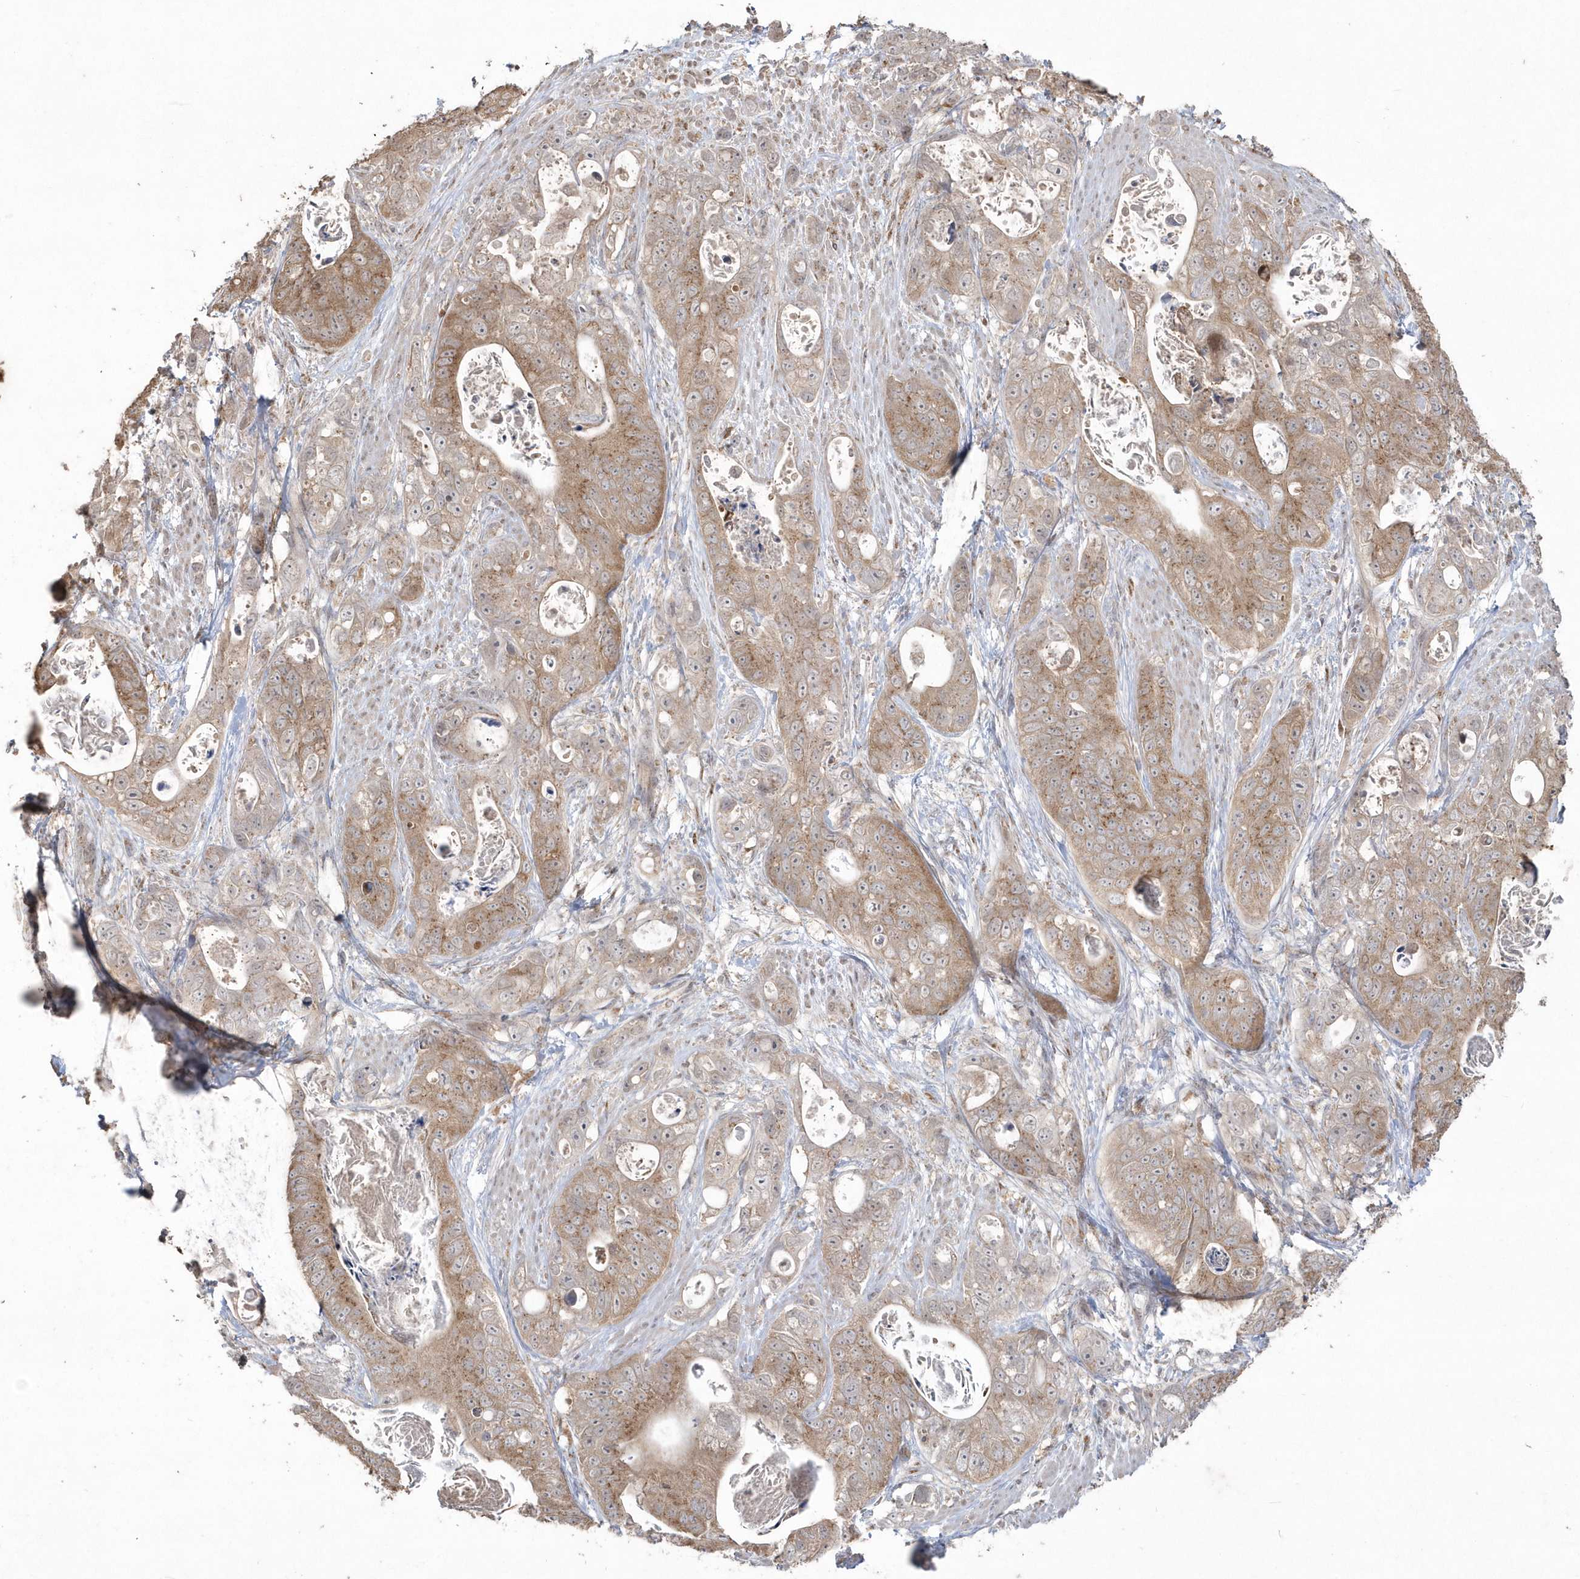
{"staining": {"intensity": "moderate", "quantity": ">75%", "location": "cytoplasmic/membranous"}, "tissue": "stomach cancer", "cell_type": "Tumor cells", "image_type": "cancer", "snomed": [{"axis": "morphology", "description": "Adenocarcinoma, NOS"}, {"axis": "topography", "description": "Stomach"}], "caption": "Immunohistochemistry histopathology image of human adenocarcinoma (stomach) stained for a protein (brown), which exhibits medium levels of moderate cytoplasmic/membranous staining in approximately >75% of tumor cells.", "gene": "GEMIN6", "patient": {"sex": "female", "age": 89}}